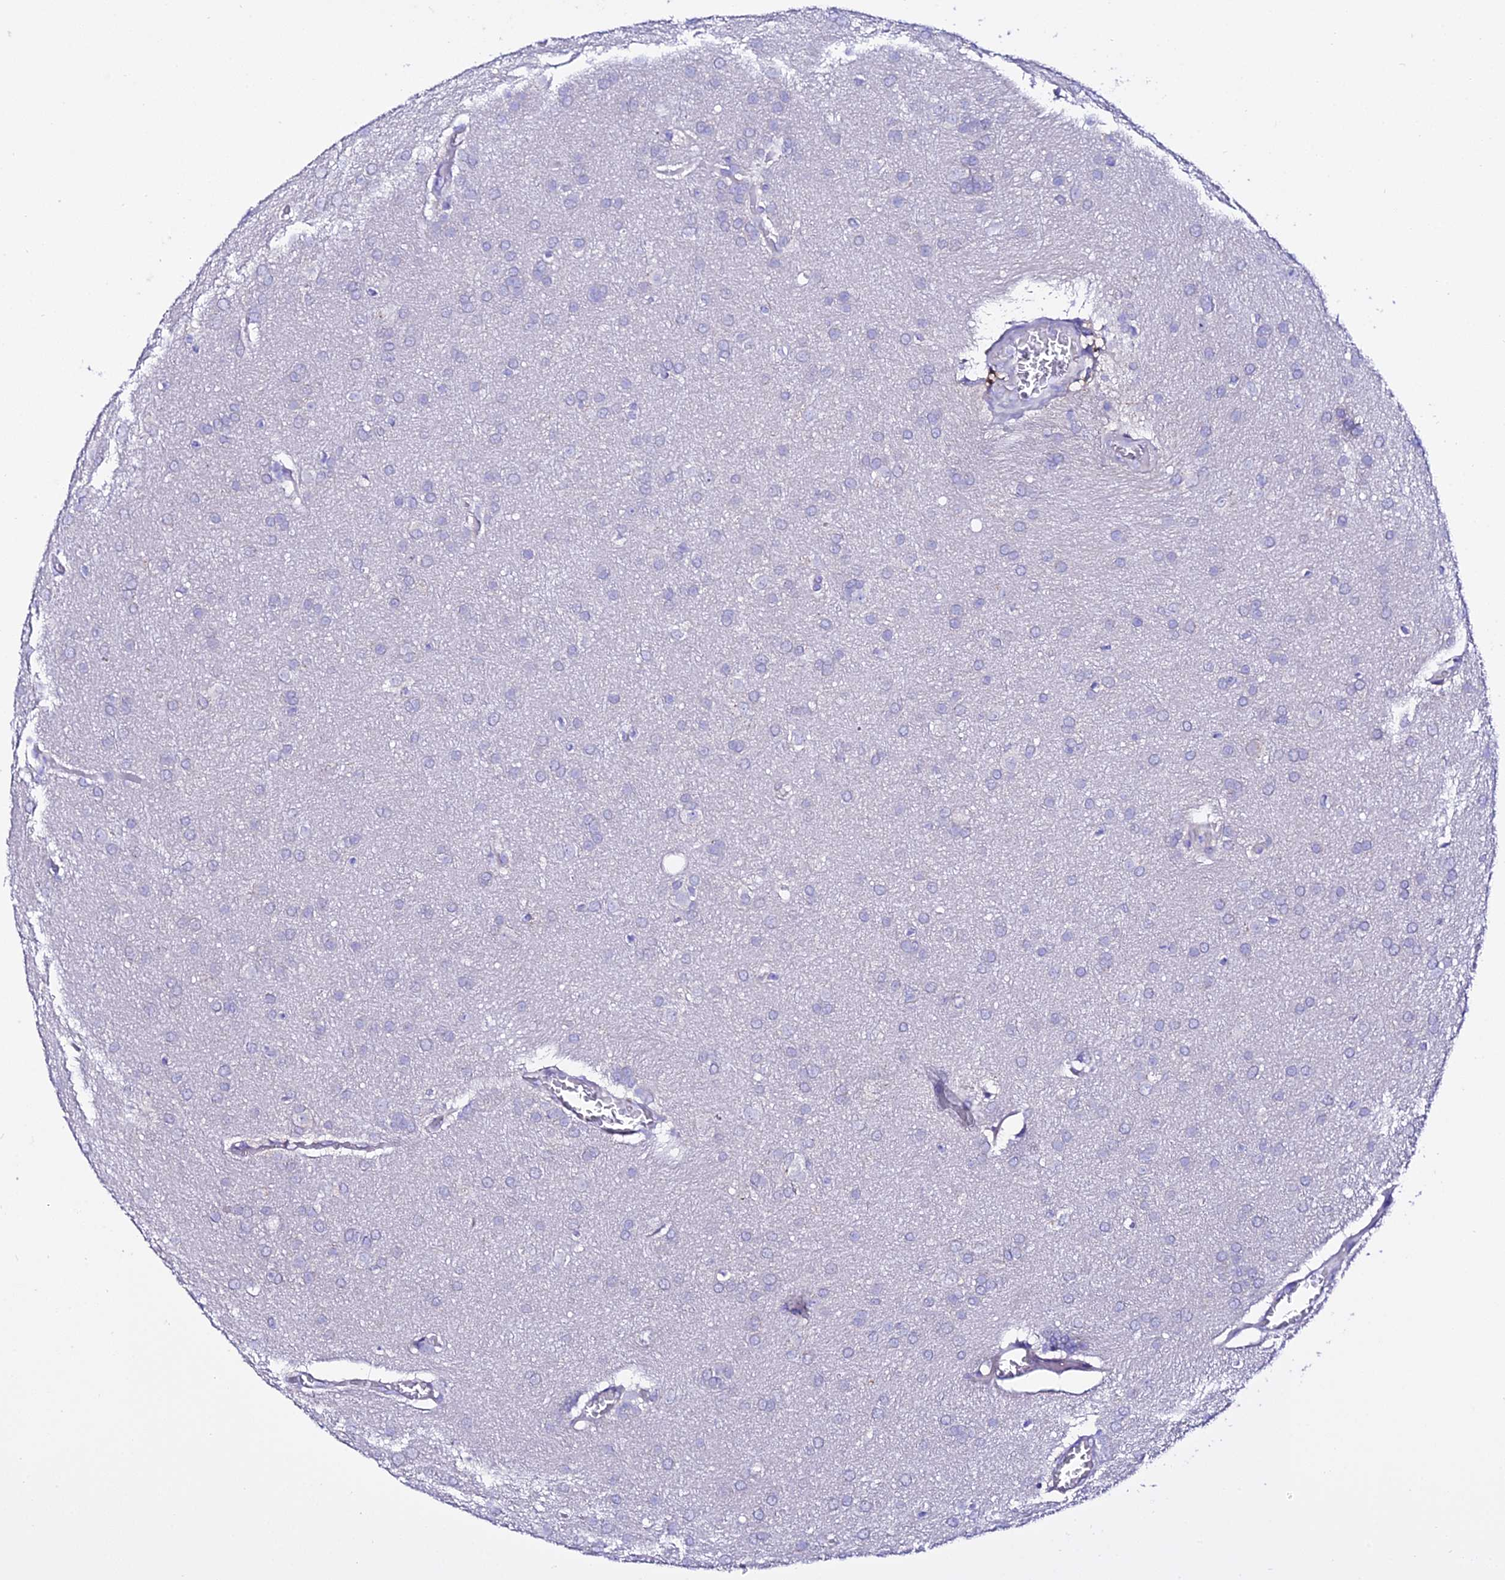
{"staining": {"intensity": "negative", "quantity": "none", "location": "none"}, "tissue": "glioma", "cell_type": "Tumor cells", "image_type": "cancer", "snomed": [{"axis": "morphology", "description": "Glioma, malignant, Low grade"}, {"axis": "topography", "description": "Brain"}], "caption": "The immunohistochemistry histopathology image has no significant staining in tumor cells of glioma tissue.", "gene": "TMEM117", "patient": {"sex": "female", "age": 32}}